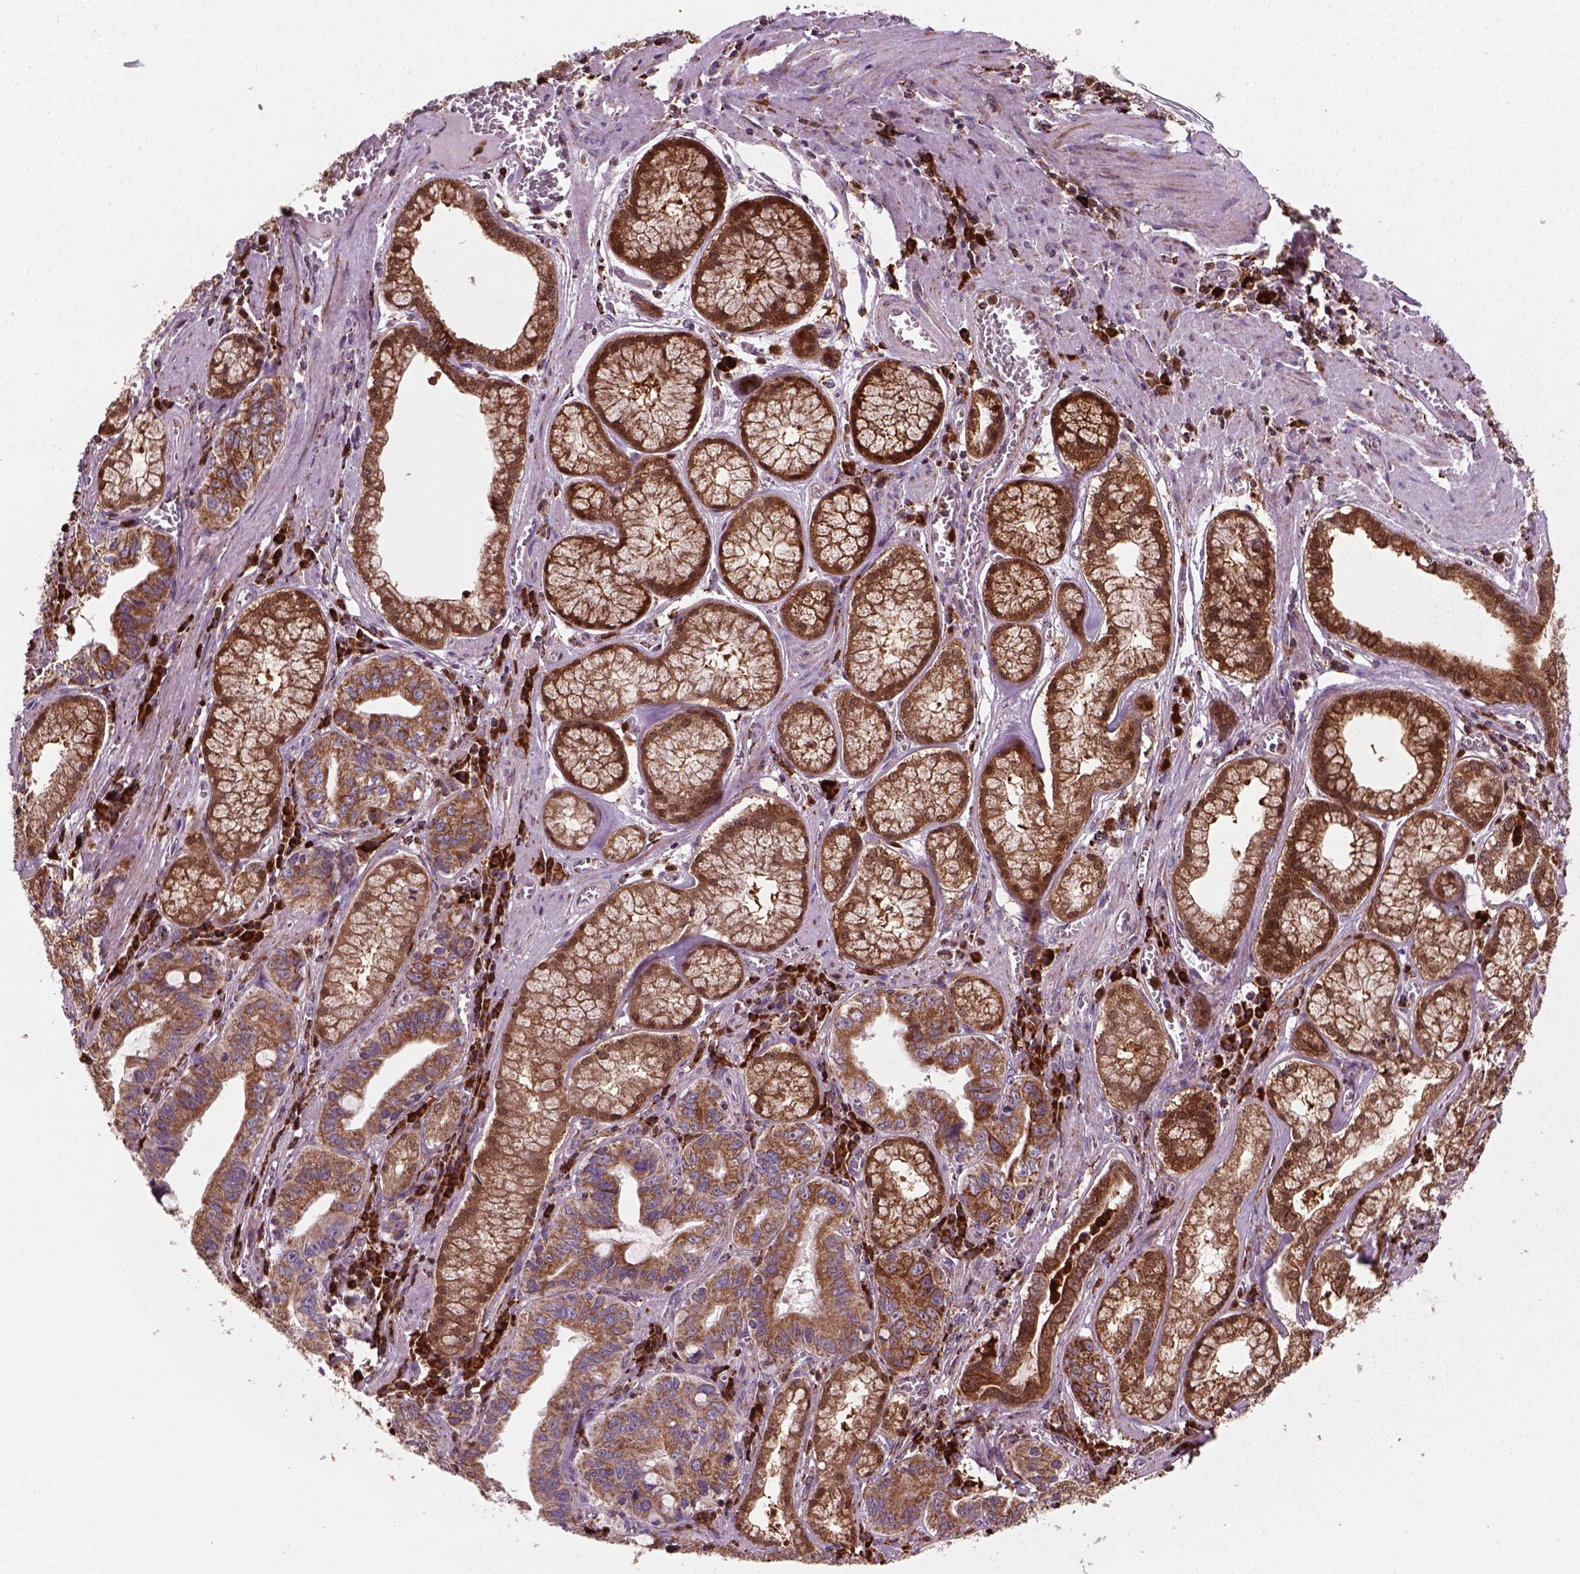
{"staining": {"intensity": "strong", "quantity": ">75%", "location": "cytoplasmic/membranous"}, "tissue": "stomach cancer", "cell_type": "Tumor cells", "image_type": "cancer", "snomed": [{"axis": "morphology", "description": "Adenocarcinoma, NOS"}, {"axis": "topography", "description": "Stomach, lower"}], "caption": "Tumor cells show high levels of strong cytoplasmic/membranous expression in about >75% of cells in adenocarcinoma (stomach).", "gene": "NUDT16L1", "patient": {"sex": "female", "age": 76}}